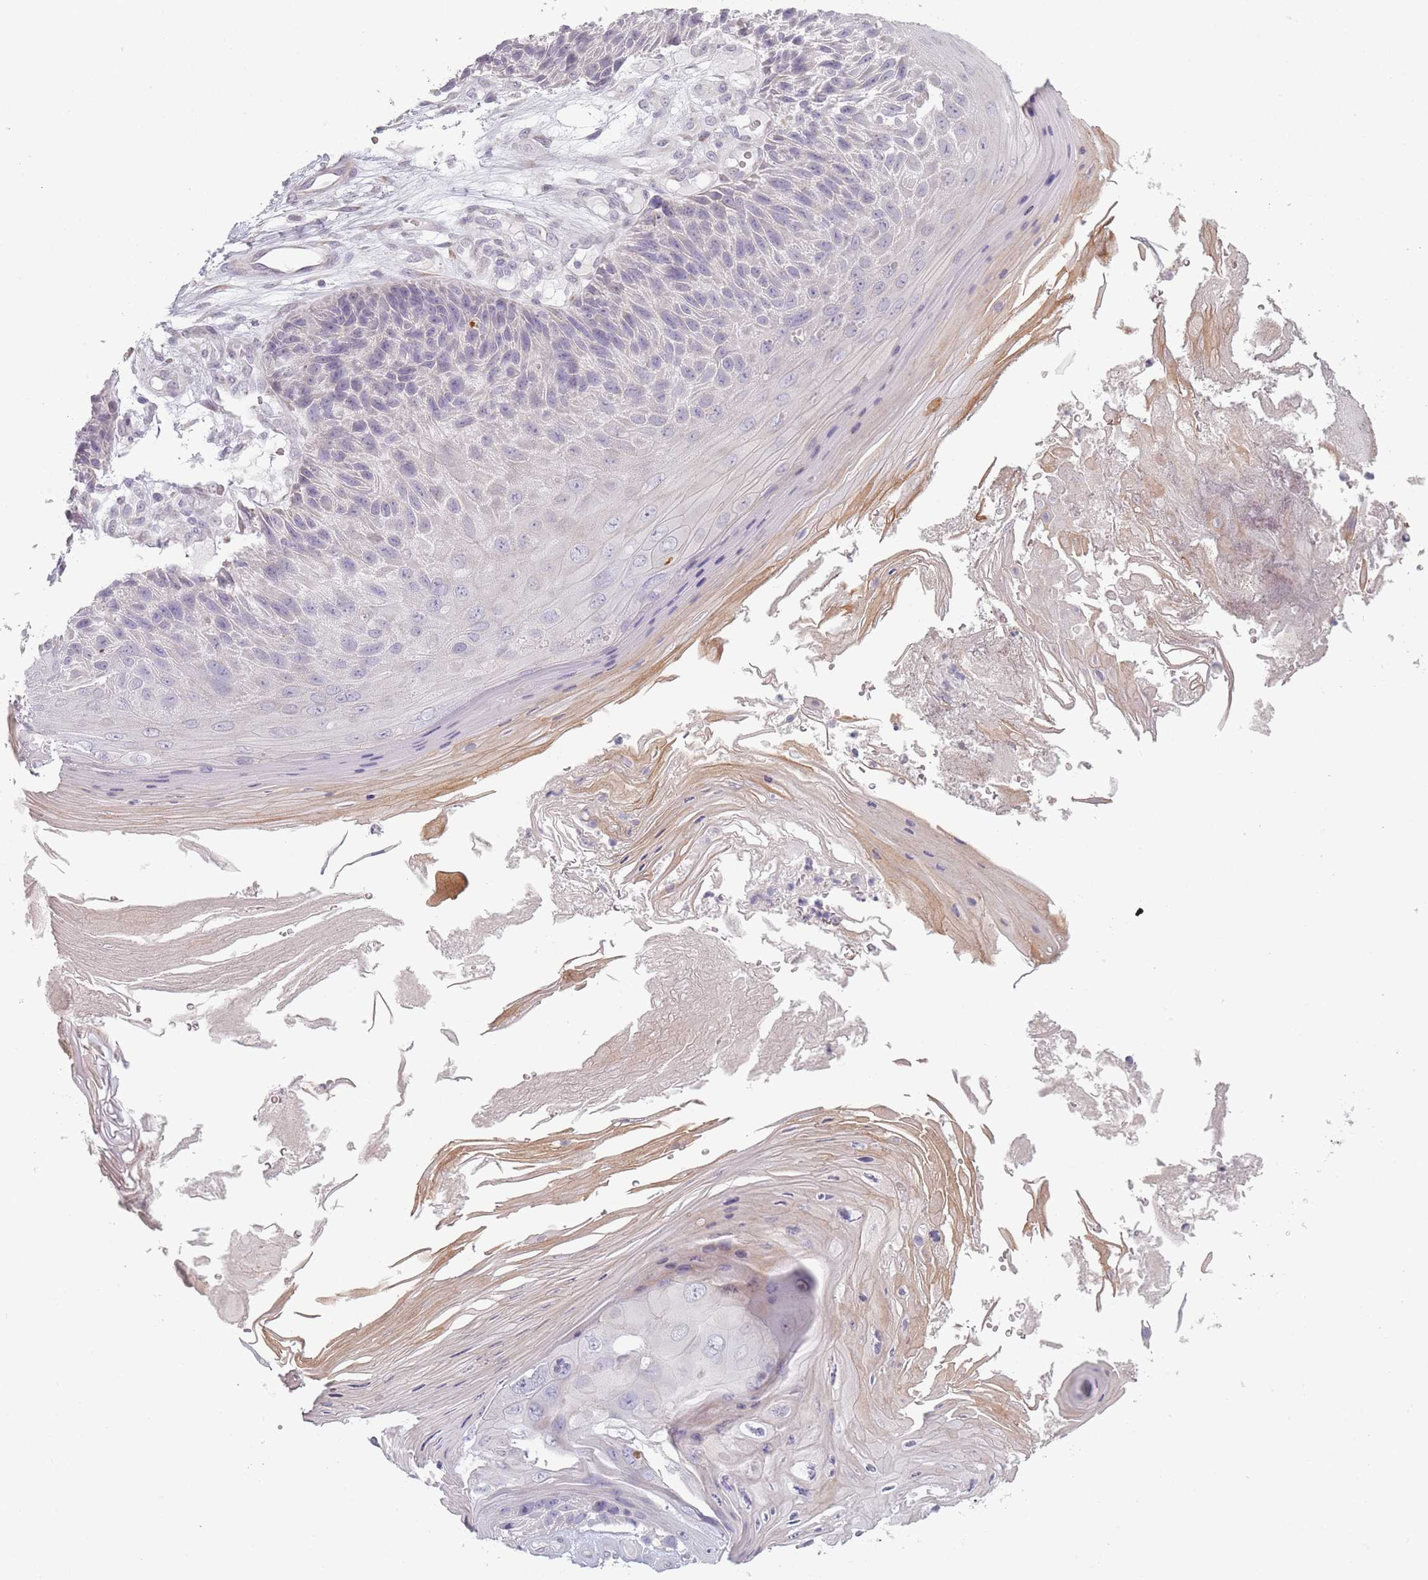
{"staining": {"intensity": "negative", "quantity": "none", "location": "none"}, "tissue": "skin cancer", "cell_type": "Tumor cells", "image_type": "cancer", "snomed": [{"axis": "morphology", "description": "Squamous cell carcinoma, NOS"}, {"axis": "topography", "description": "Skin"}], "caption": "Human skin squamous cell carcinoma stained for a protein using IHC exhibits no positivity in tumor cells.", "gene": "RASL10B", "patient": {"sex": "female", "age": 88}}